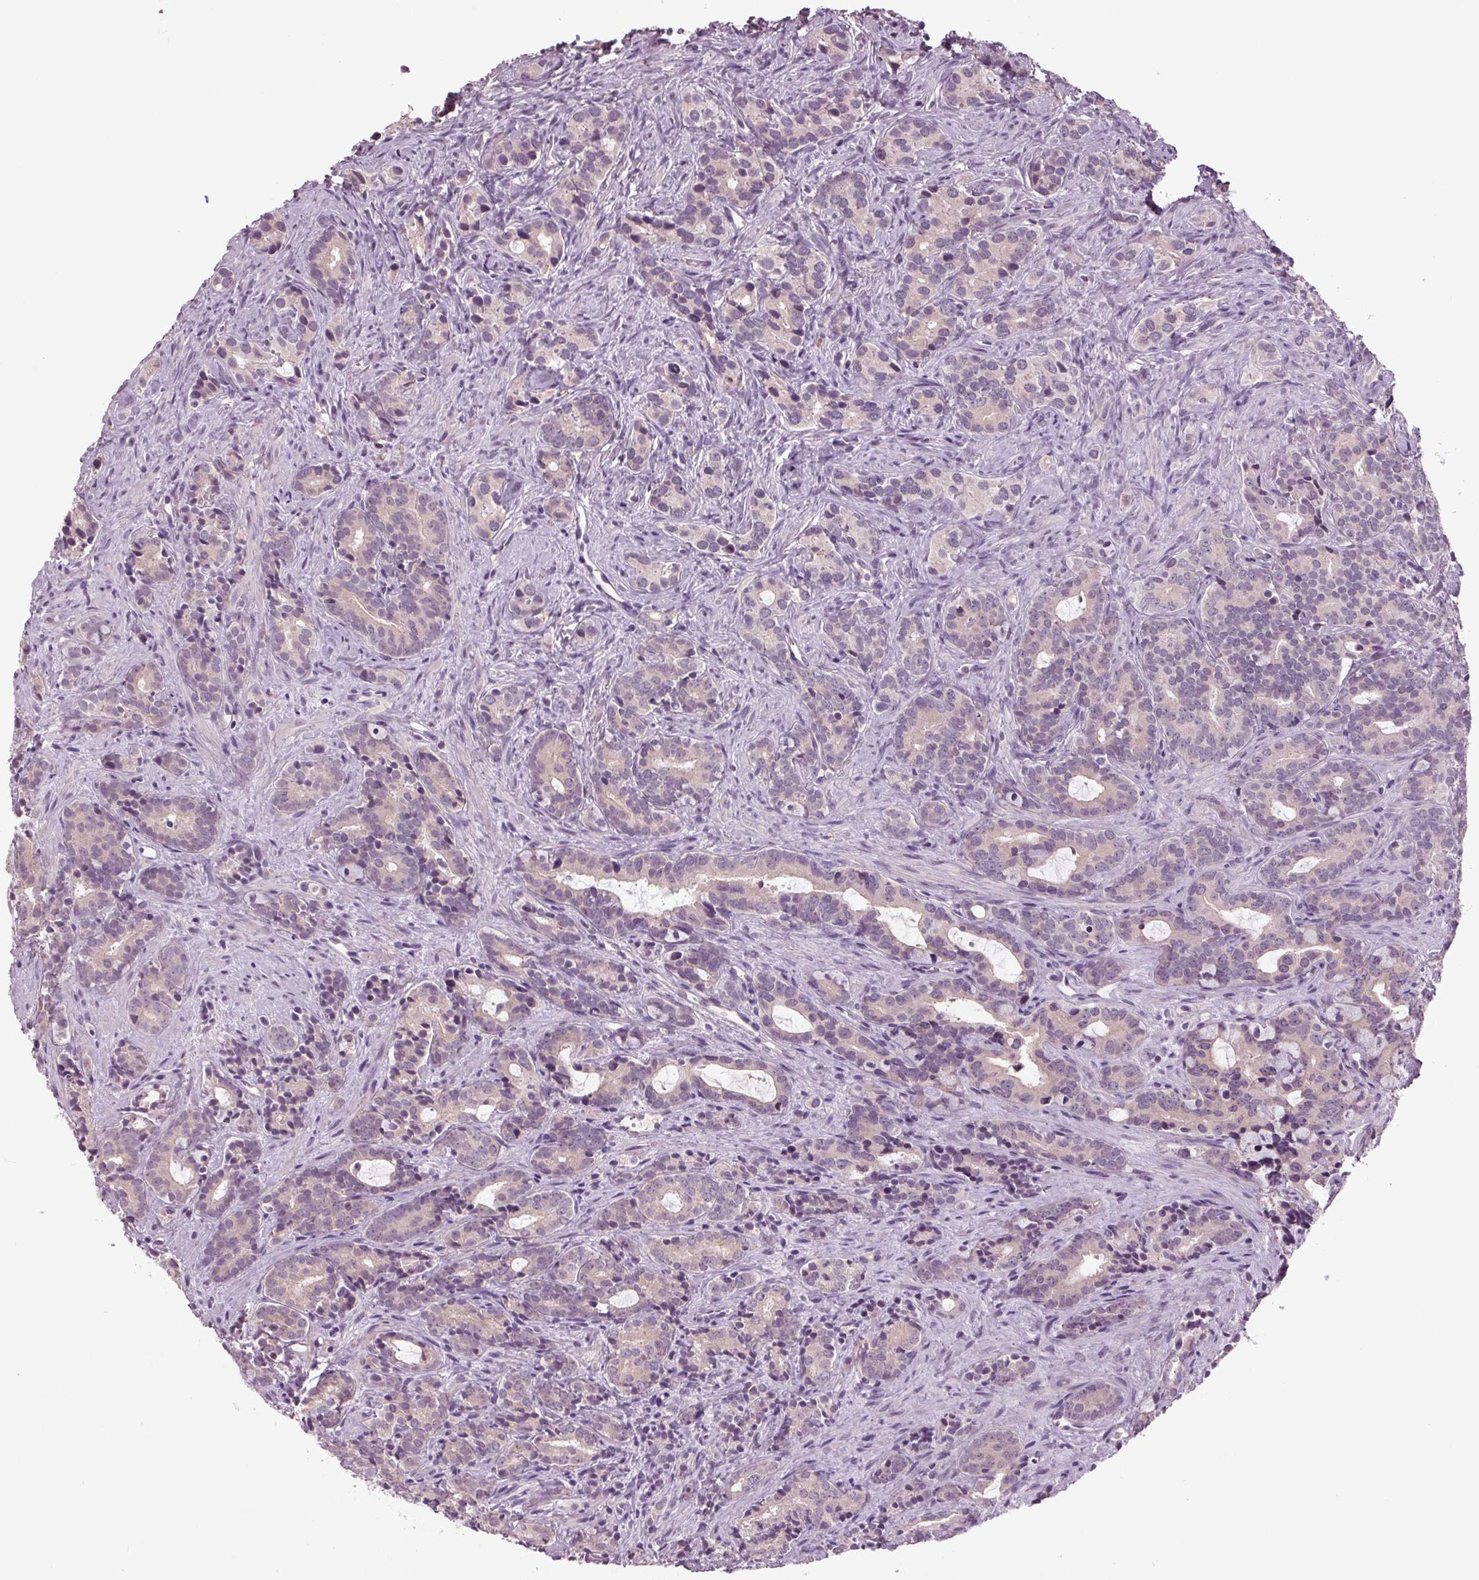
{"staining": {"intensity": "negative", "quantity": "none", "location": "none"}, "tissue": "prostate cancer", "cell_type": "Tumor cells", "image_type": "cancer", "snomed": [{"axis": "morphology", "description": "Adenocarcinoma, High grade"}, {"axis": "topography", "description": "Prostate"}], "caption": "High magnification brightfield microscopy of high-grade adenocarcinoma (prostate) stained with DAB (3,3'-diaminobenzidine) (brown) and counterstained with hematoxylin (blue): tumor cells show no significant positivity.", "gene": "BHLHE22", "patient": {"sex": "male", "age": 84}}